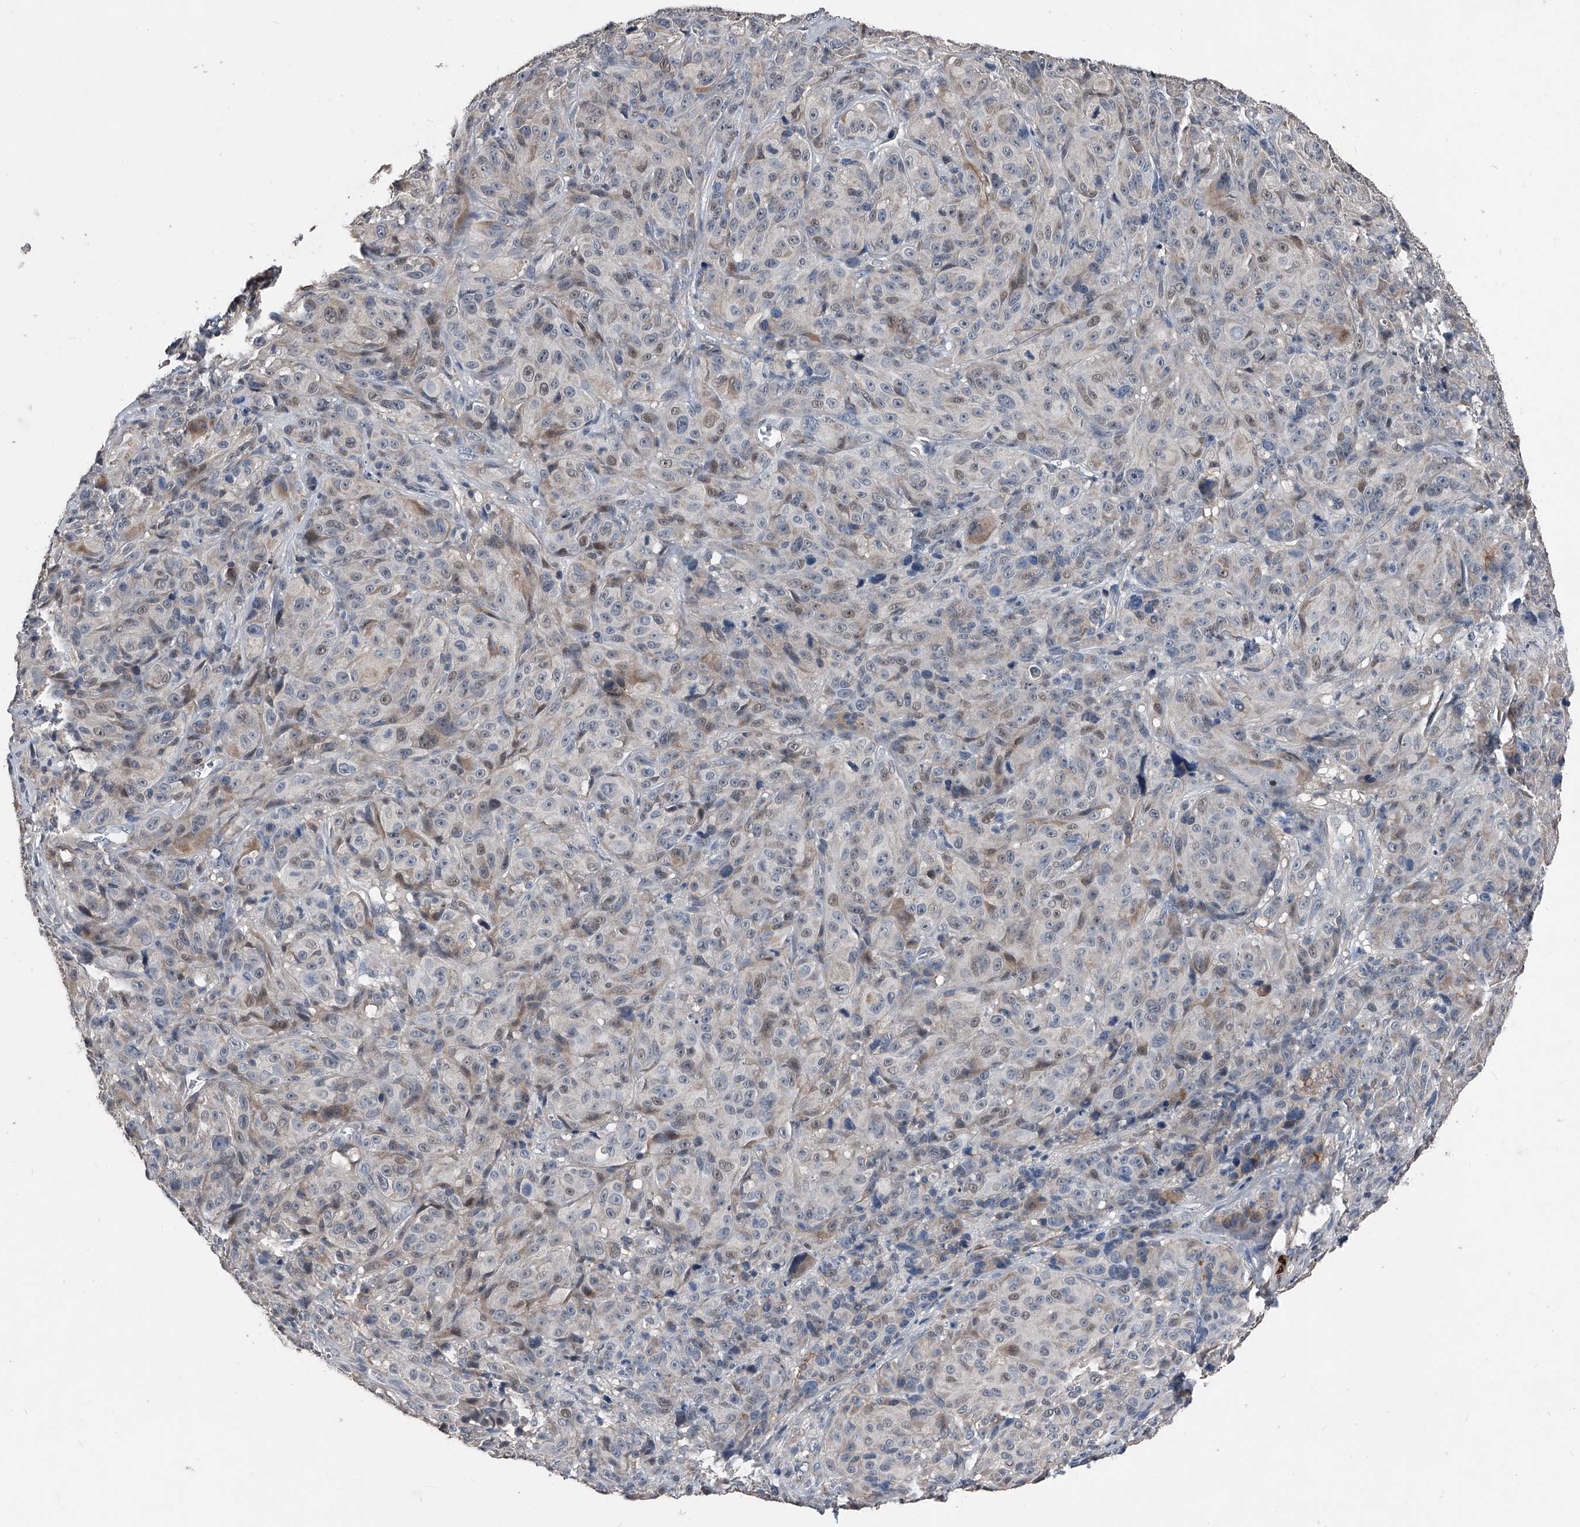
{"staining": {"intensity": "weak", "quantity": "<25%", "location": "nuclear"}, "tissue": "melanoma", "cell_type": "Tumor cells", "image_type": "cancer", "snomed": [{"axis": "morphology", "description": "Malignant melanoma, NOS"}, {"axis": "topography", "description": "Skin"}], "caption": "DAB immunohistochemical staining of human melanoma shows no significant positivity in tumor cells.", "gene": "PHACTR1", "patient": {"sex": "male", "age": 73}}